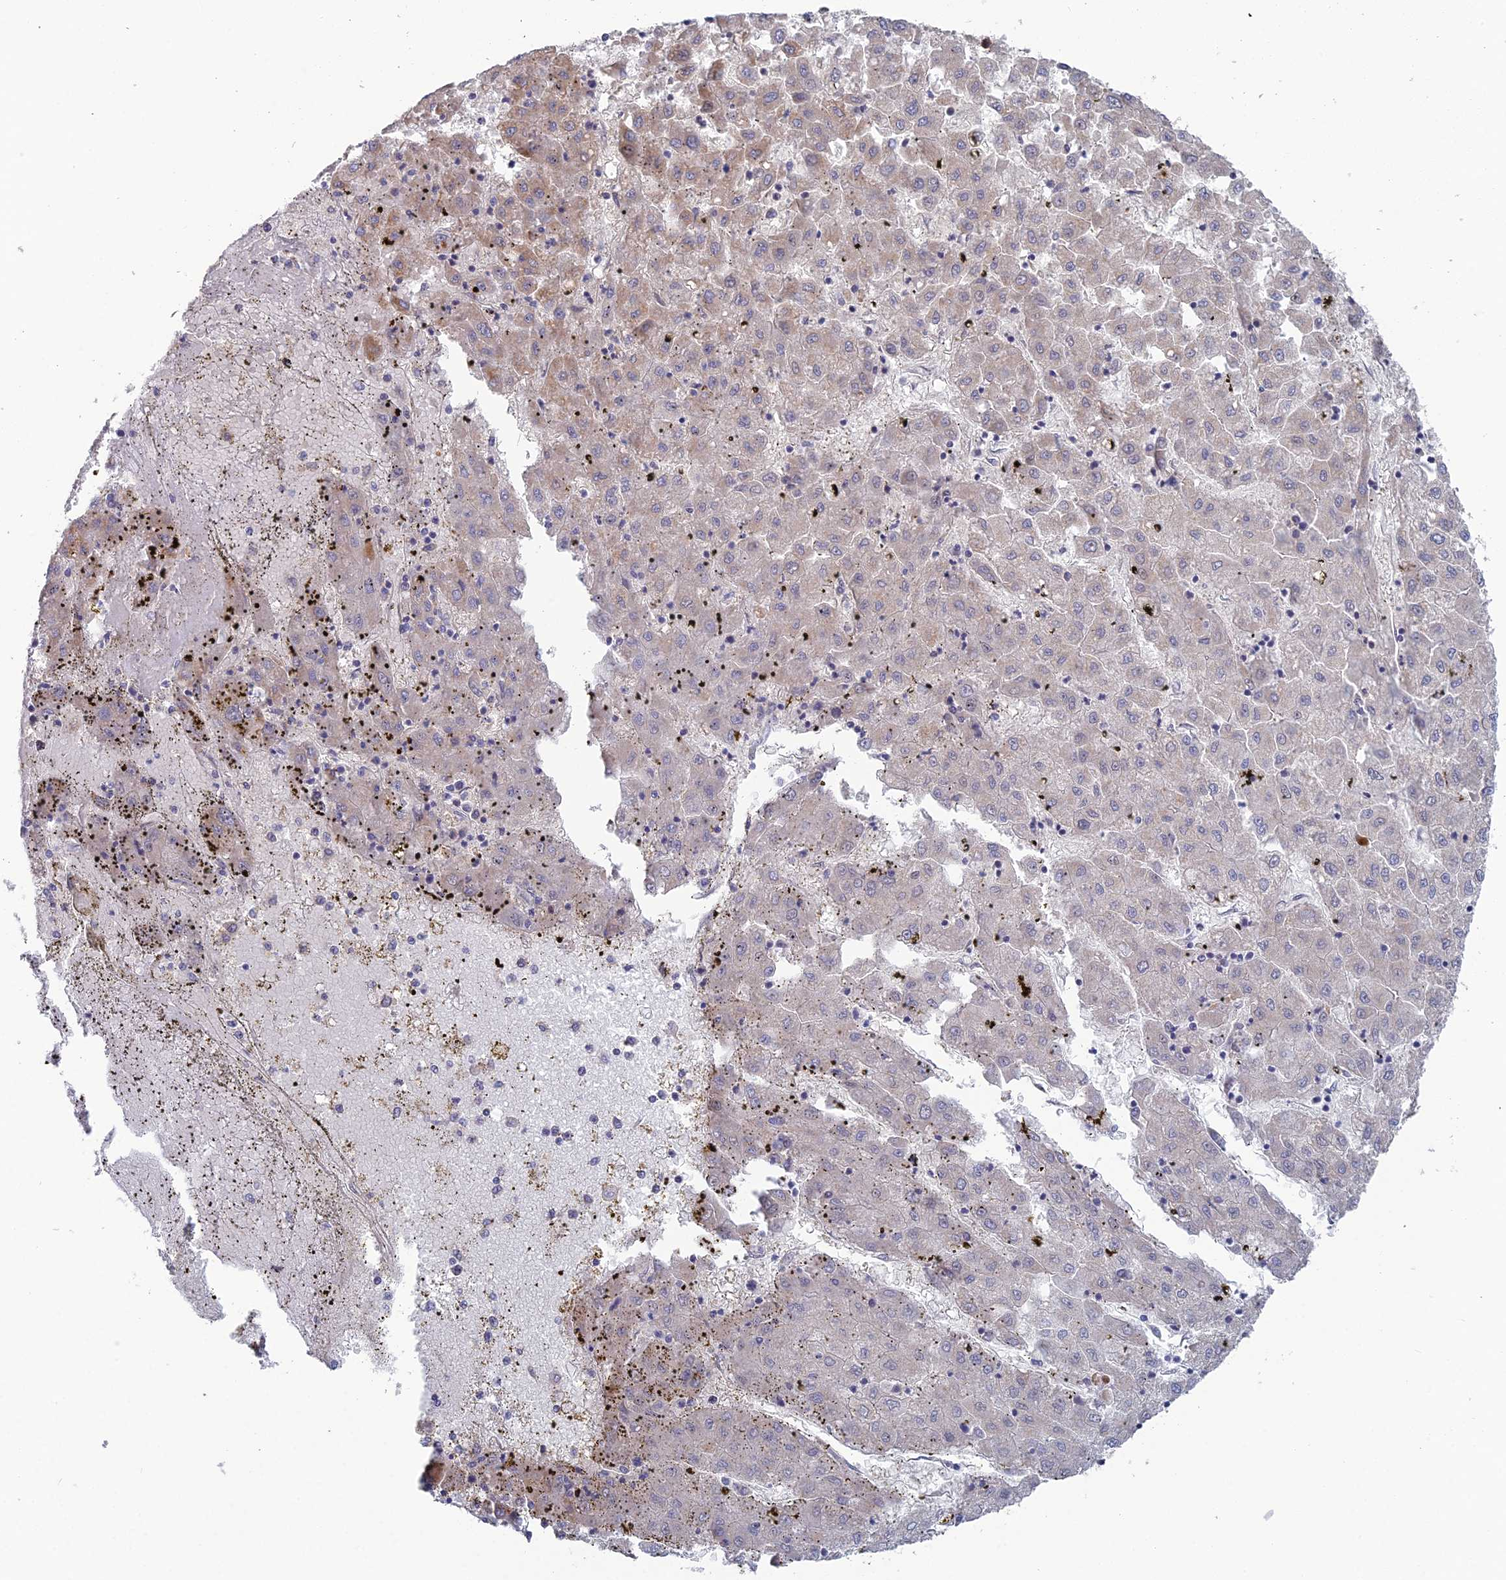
{"staining": {"intensity": "moderate", "quantity": "<25%", "location": "cytoplasmic/membranous"}, "tissue": "liver cancer", "cell_type": "Tumor cells", "image_type": "cancer", "snomed": [{"axis": "morphology", "description": "Carcinoma, Hepatocellular, NOS"}, {"axis": "topography", "description": "Liver"}], "caption": "Human liver cancer (hepatocellular carcinoma) stained with a protein marker shows moderate staining in tumor cells.", "gene": "ARL16", "patient": {"sex": "male", "age": 72}}